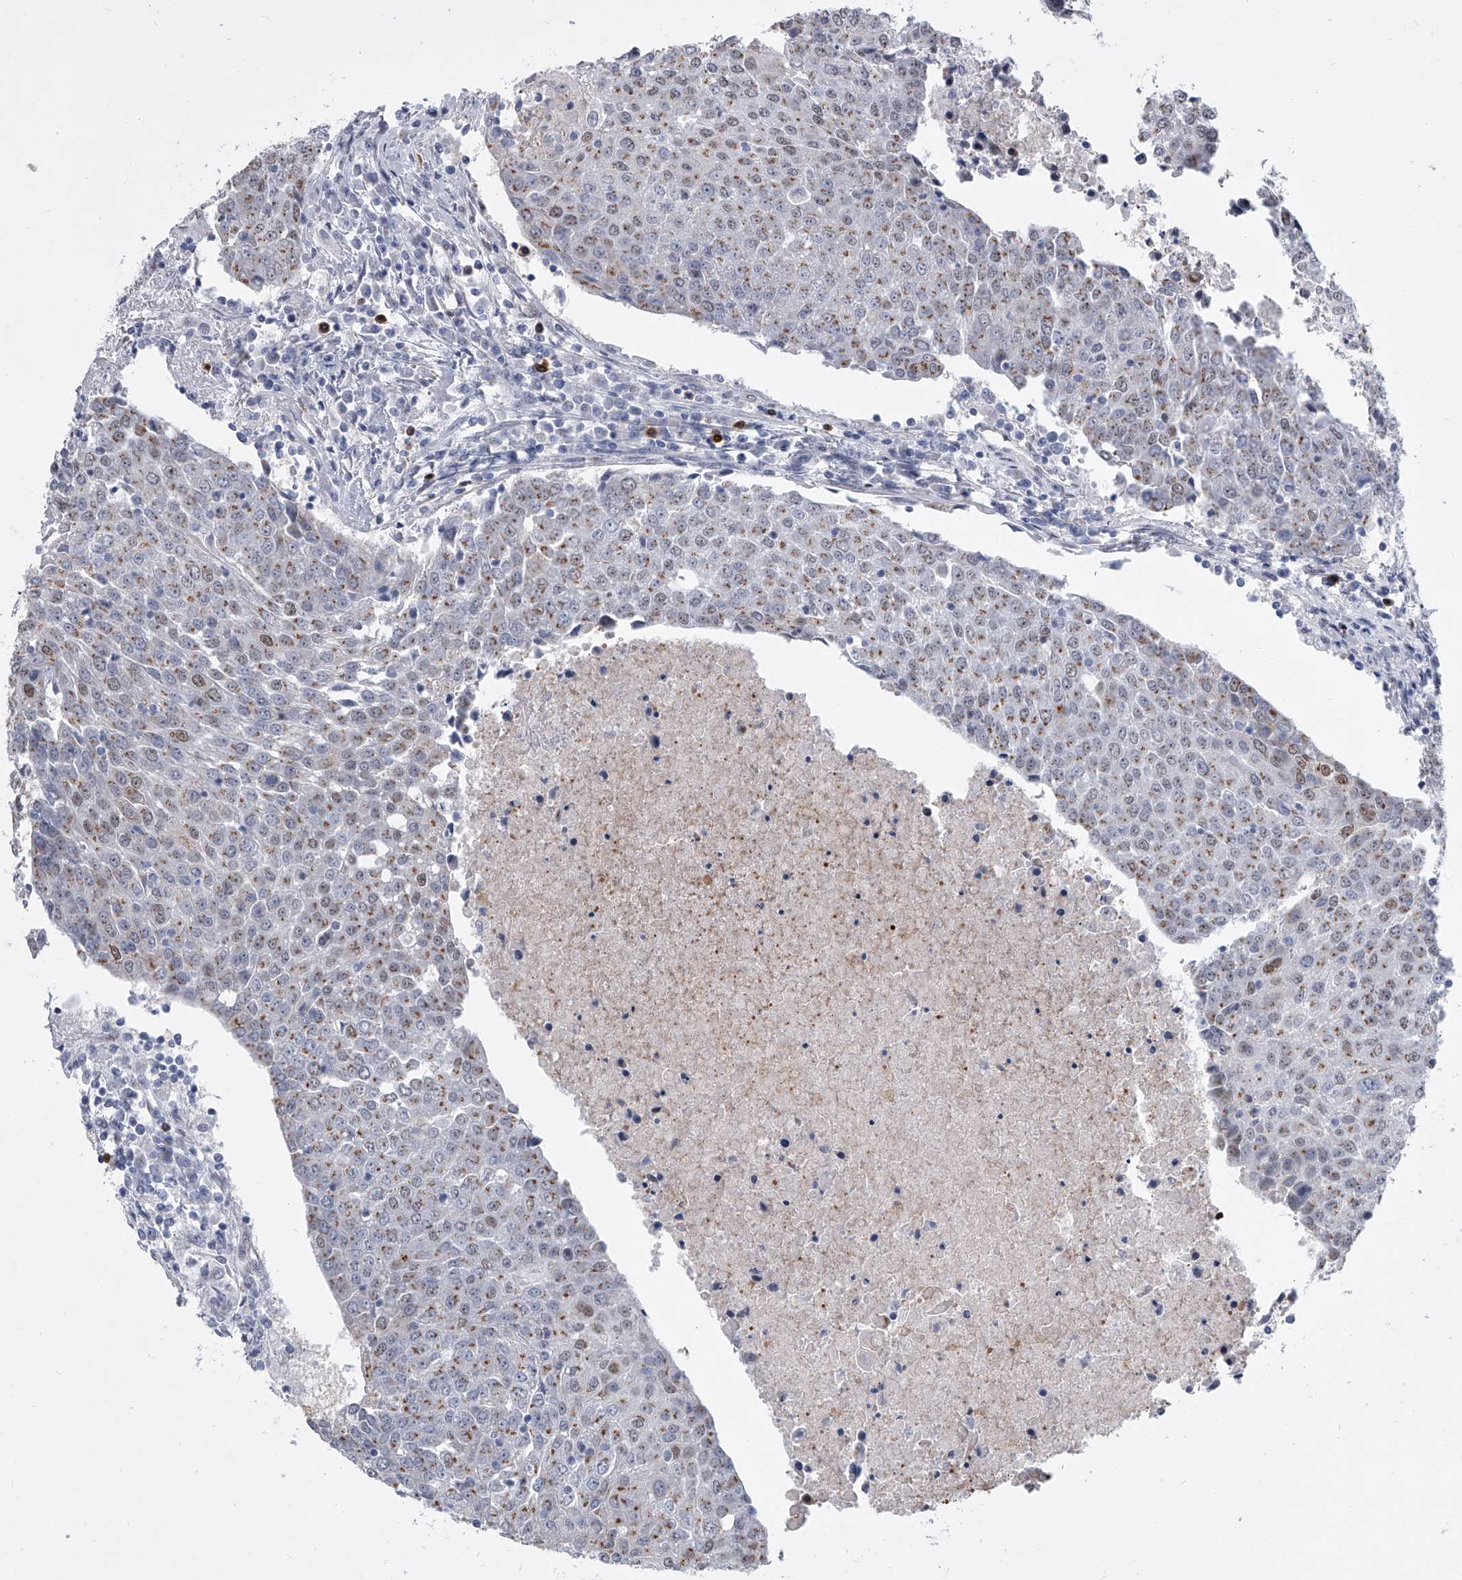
{"staining": {"intensity": "moderate", "quantity": "25%-75%", "location": "cytoplasmic/membranous"}, "tissue": "urothelial cancer", "cell_type": "Tumor cells", "image_type": "cancer", "snomed": [{"axis": "morphology", "description": "Urothelial carcinoma, High grade"}, {"axis": "topography", "description": "Urinary bladder"}], "caption": "Human urothelial cancer stained for a protein (brown) reveals moderate cytoplasmic/membranous positive positivity in about 25%-75% of tumor cells.", "gene": "EVA1C", "patient": {"sex": "female", "age": 85}}